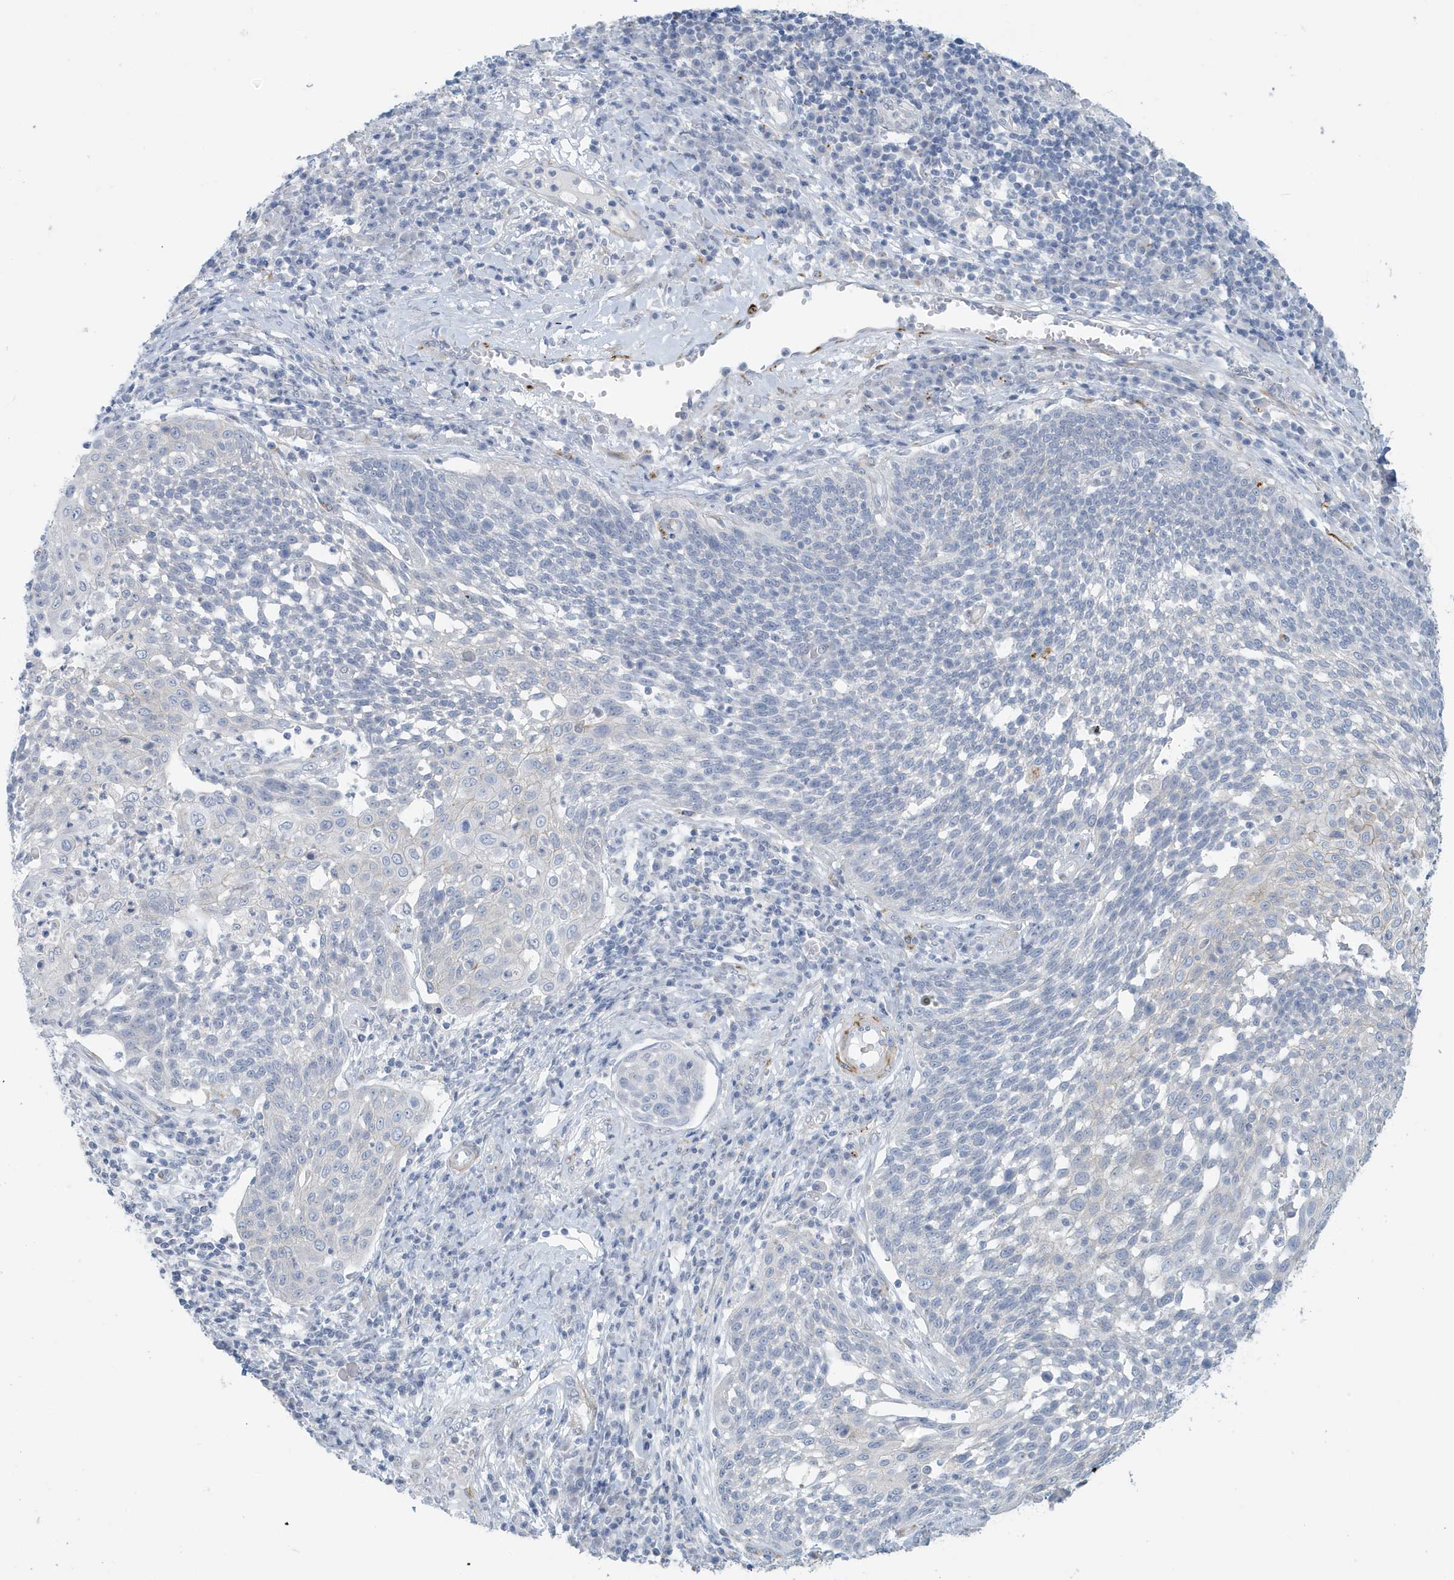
{"staining": {"intensity": "negative", "quantity": "none", "location": "none"}, "tissue": "cervical cancer", "cell_type": "Tumor cells", "image_type": "cancer", "snomed": [{"axis": "morphology", "description": "Squamous cell carcinoma, NOS"}, {"axis": "topography", "description": "Cervix"}], "caption": "Tumor cells show no significant protein positivity in cervical cancer.", "gene": "PERM1", "patient": {"sex": "female", "age": 34}}